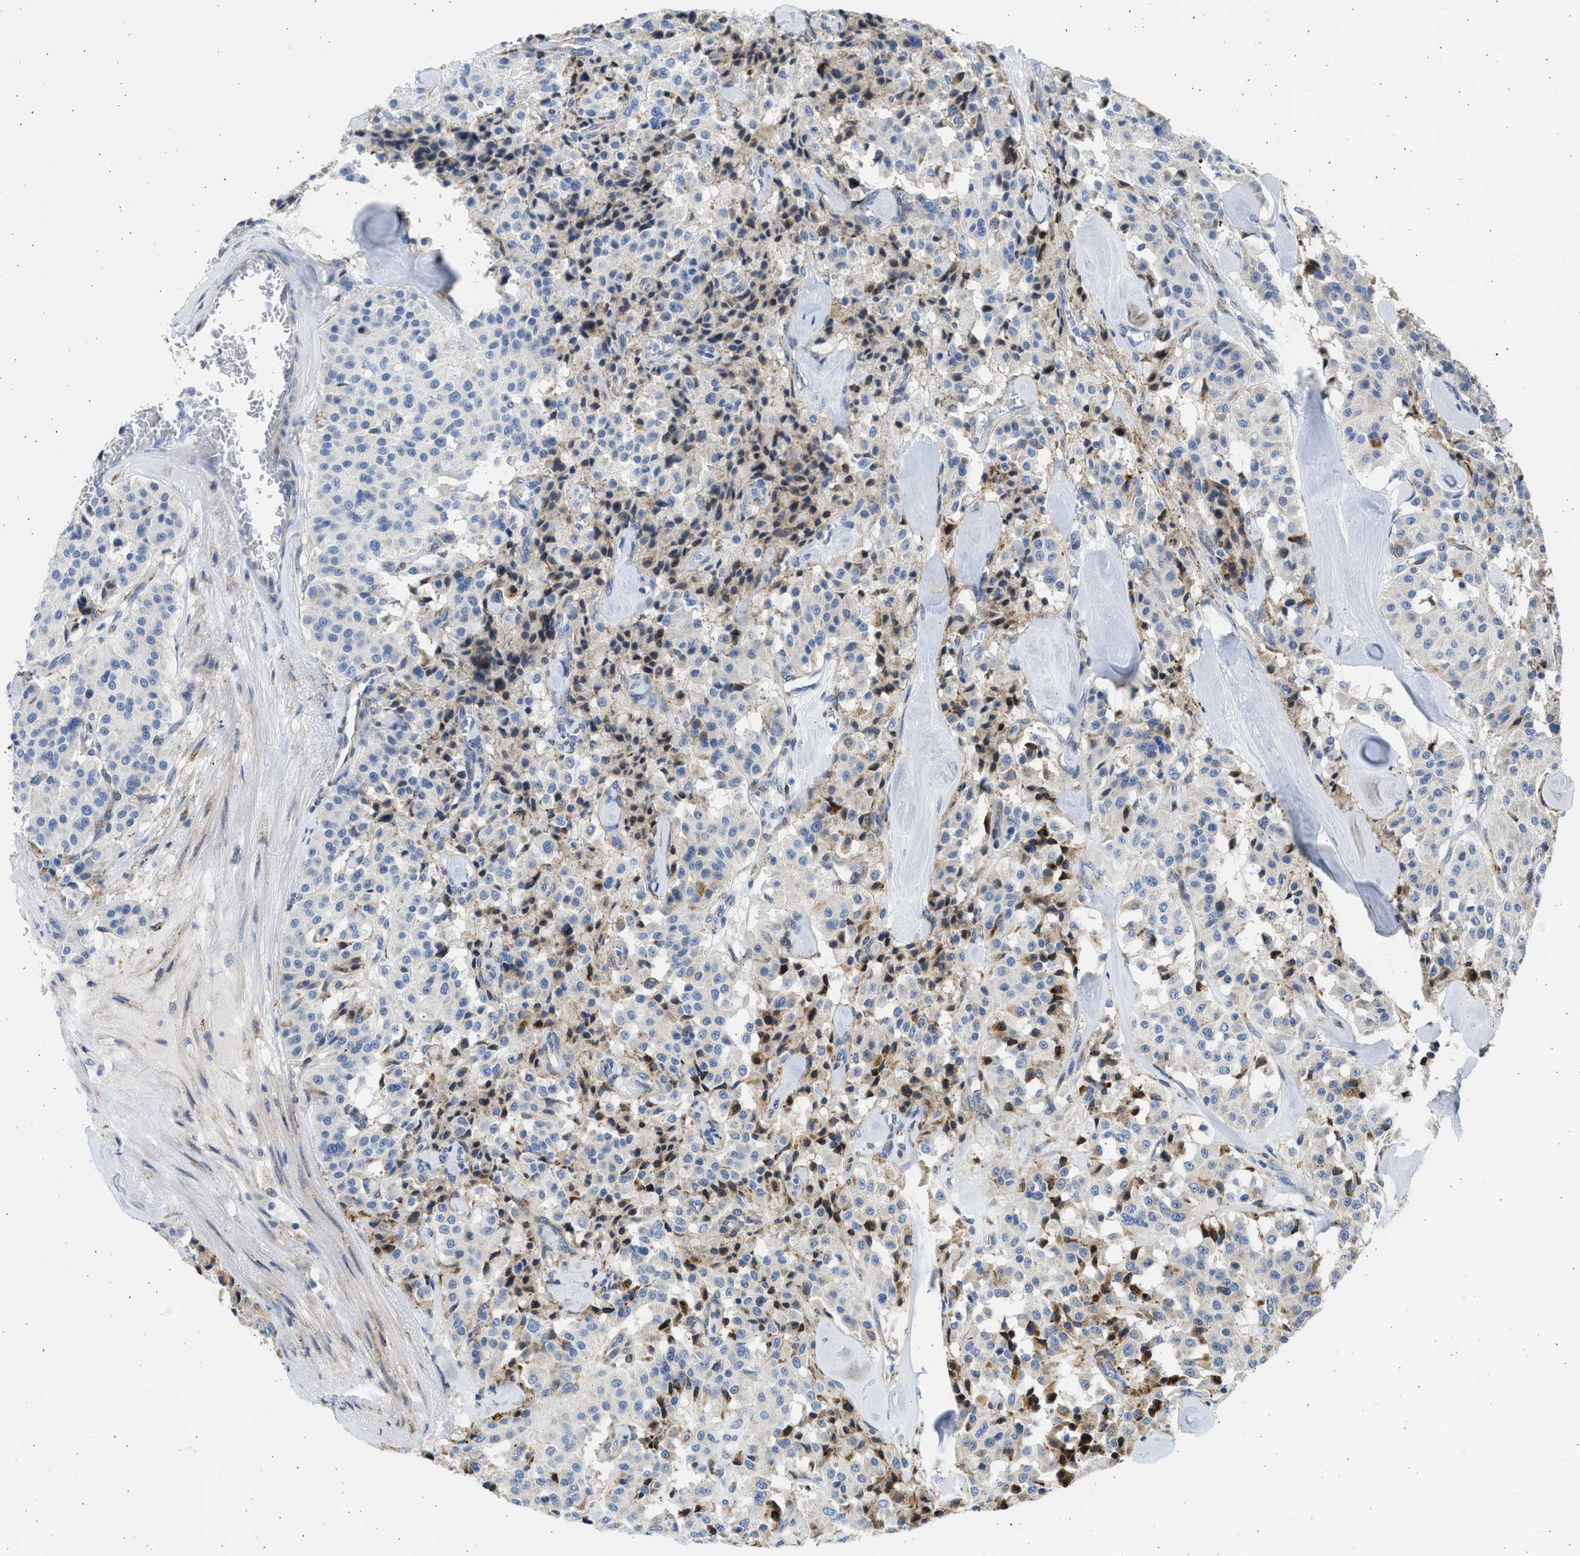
{"staining": {"intensity": "negative", "quantity": "none", "location": "none"}, "tissue": "carcinoid", "cell_type": "Tumor cells", "image_type": "cancer", "snomed": [{"axis": "morphology", "description": "Carcinoid, malignant, NOS"}, {"axis": "topography", "description": "Lung"}], "caption": "Tumor cells show no significant protein expression in carcinoid.", "gene": "PLD2", "patient": {"sex": "male", "age": 30}}